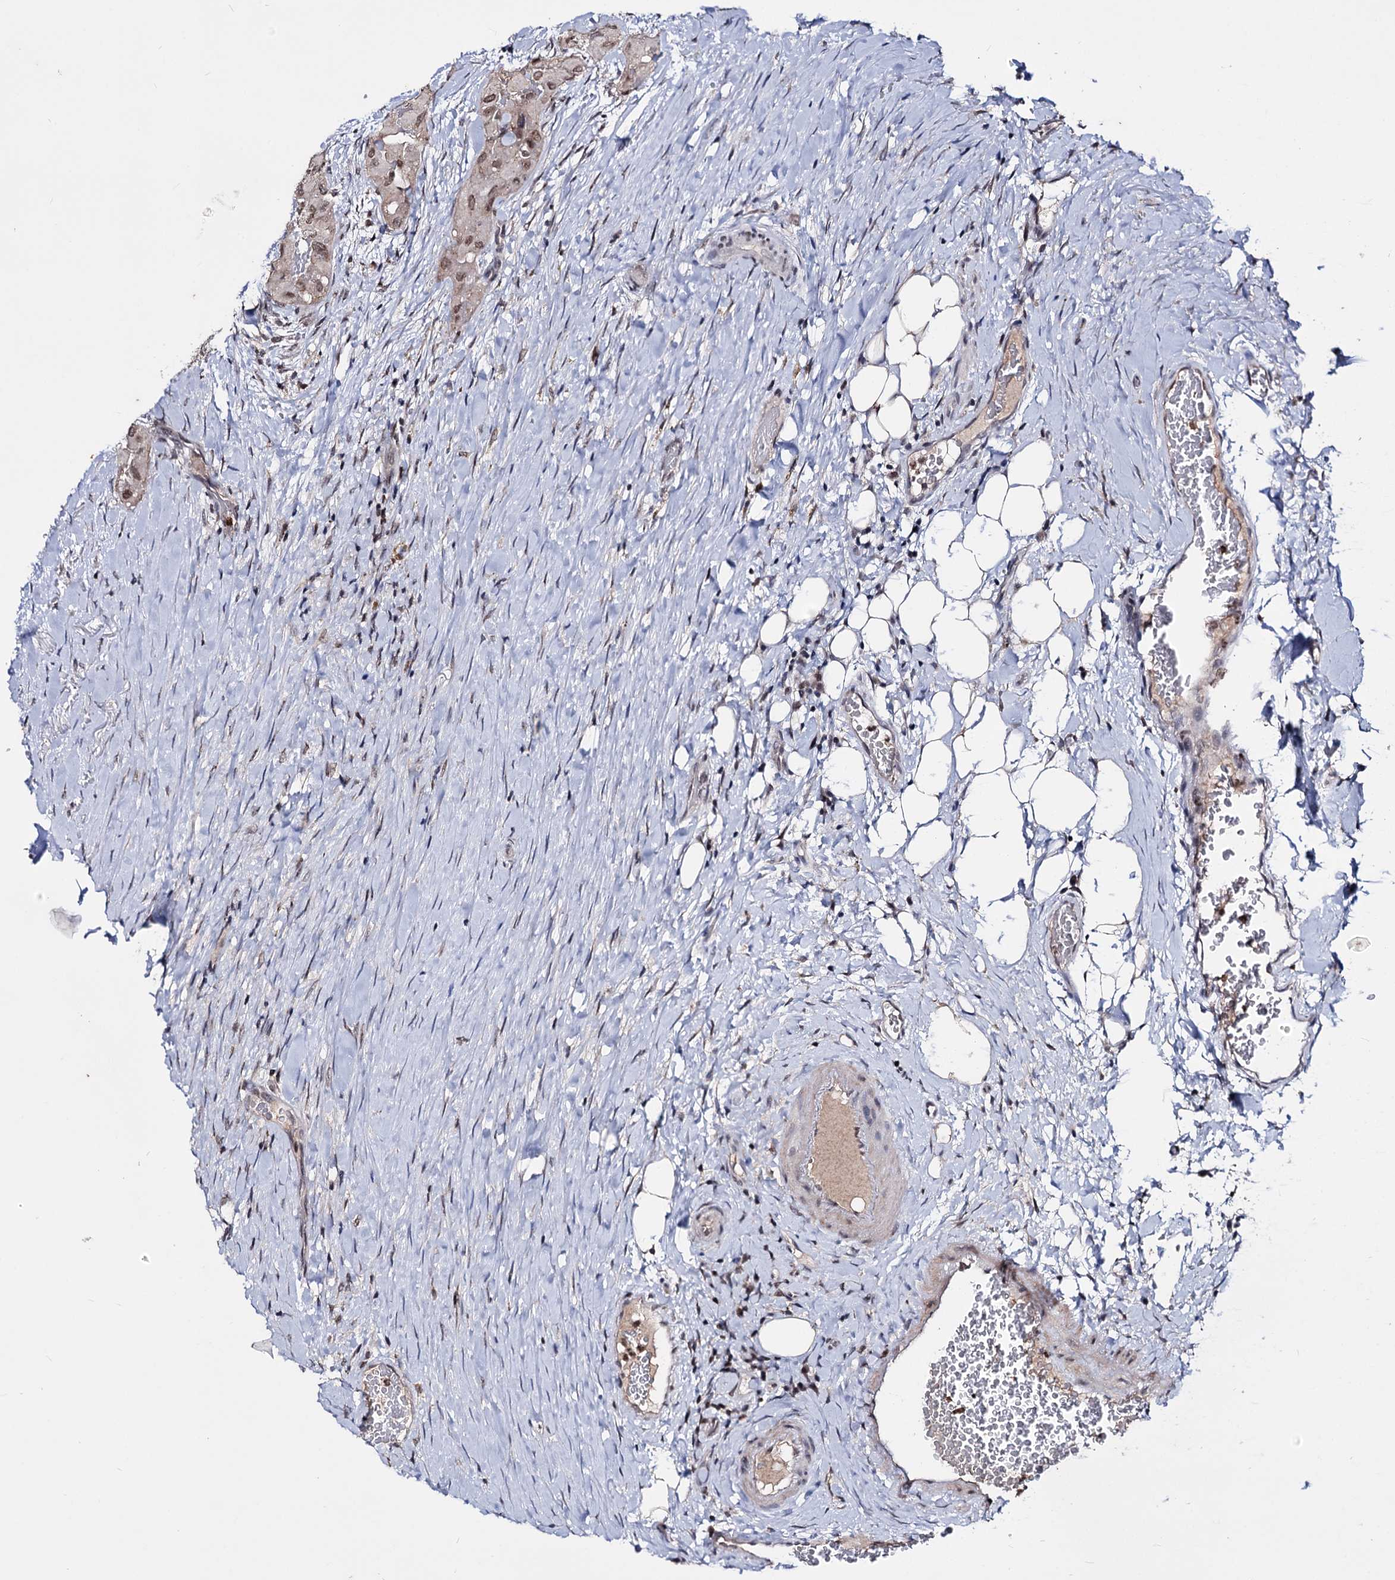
{"staining": {"intensity": "weak", "quantity": ">75%", "location": "nuclear"}, "tissue": "thyroid cancer", "cell_type": "Tumor cells", "image_type": "cancer", "snomed": [{"axis": "morphology", "description": "Papillary adenocarcinoma, NOS"}, {"axis": "topography", "description": "Thyroid gland"}], "caption": "Immunohistochemistry micrograph of neoplastic tissue: thyroid papillary adenocarcinoma stained using IHC displays low levels of weak protein expression localized specifically in the nuclear of tumor cells, appearing as a nuclear brown color.", "gene": "SMCHD1", "patient": {"sex": "female", "age": 59}}